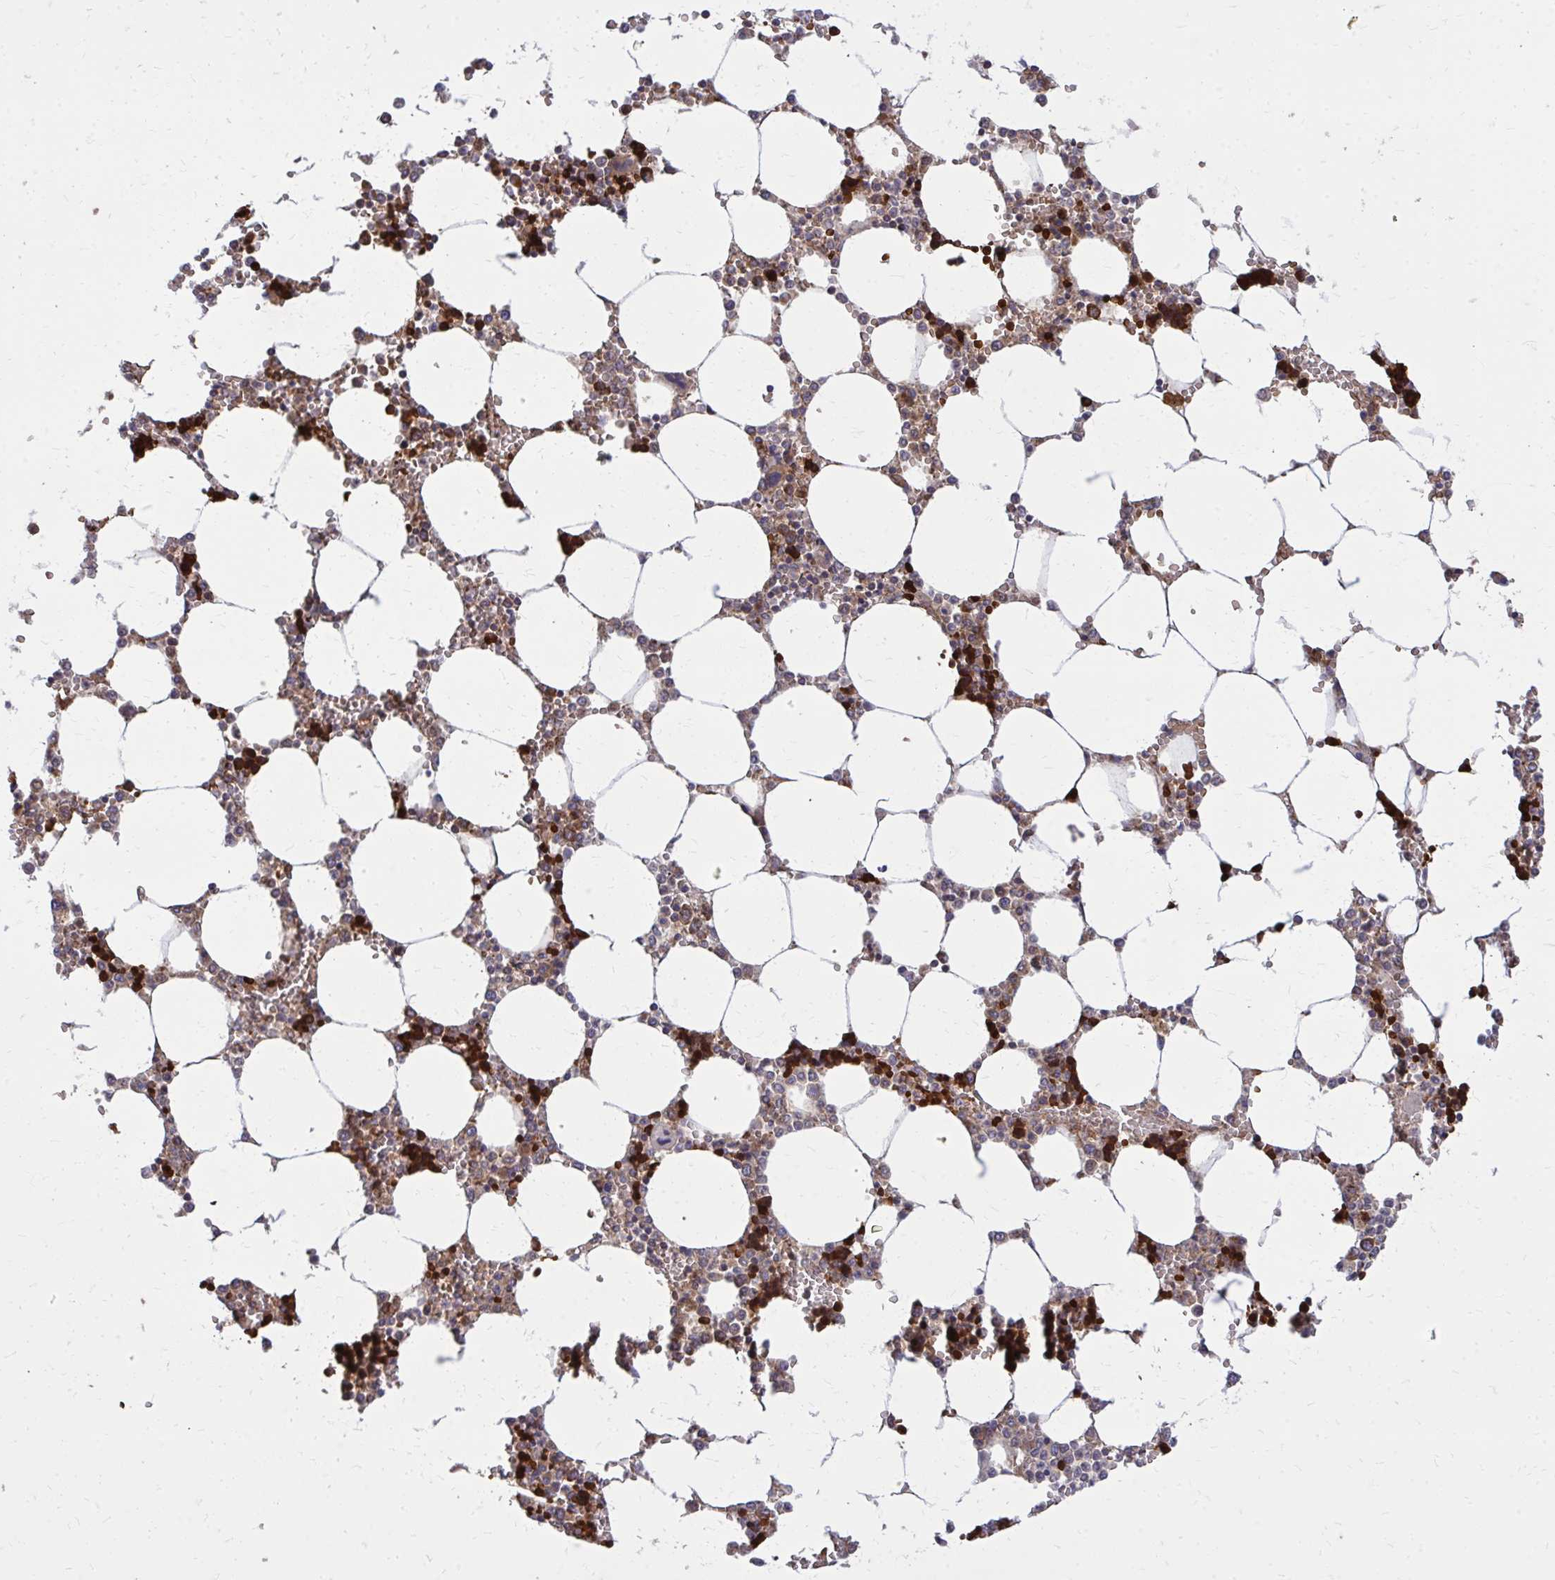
{"staining": {"intensity": "strong", "quantity": "25%-75%", "location": "cytoplasmic/membranous"}, "tissue": "bone marrow", "cell_type": "Hematopoietic cells", "image_type": "normal", "snomed": [{"axis": "morphology", "description": "Normal tissue, NOS"}, {"axis": "topography", "description": "Bone marrow"}], "caption": "Immunohistochemical staining of normal bone marrow demonstrates high levels of strong cytoplasmic/membranous staining in about 25%-75% of hematopoietic cells.", "gene": "PDK4", "patient": {"sex": "male", "age": 64}}